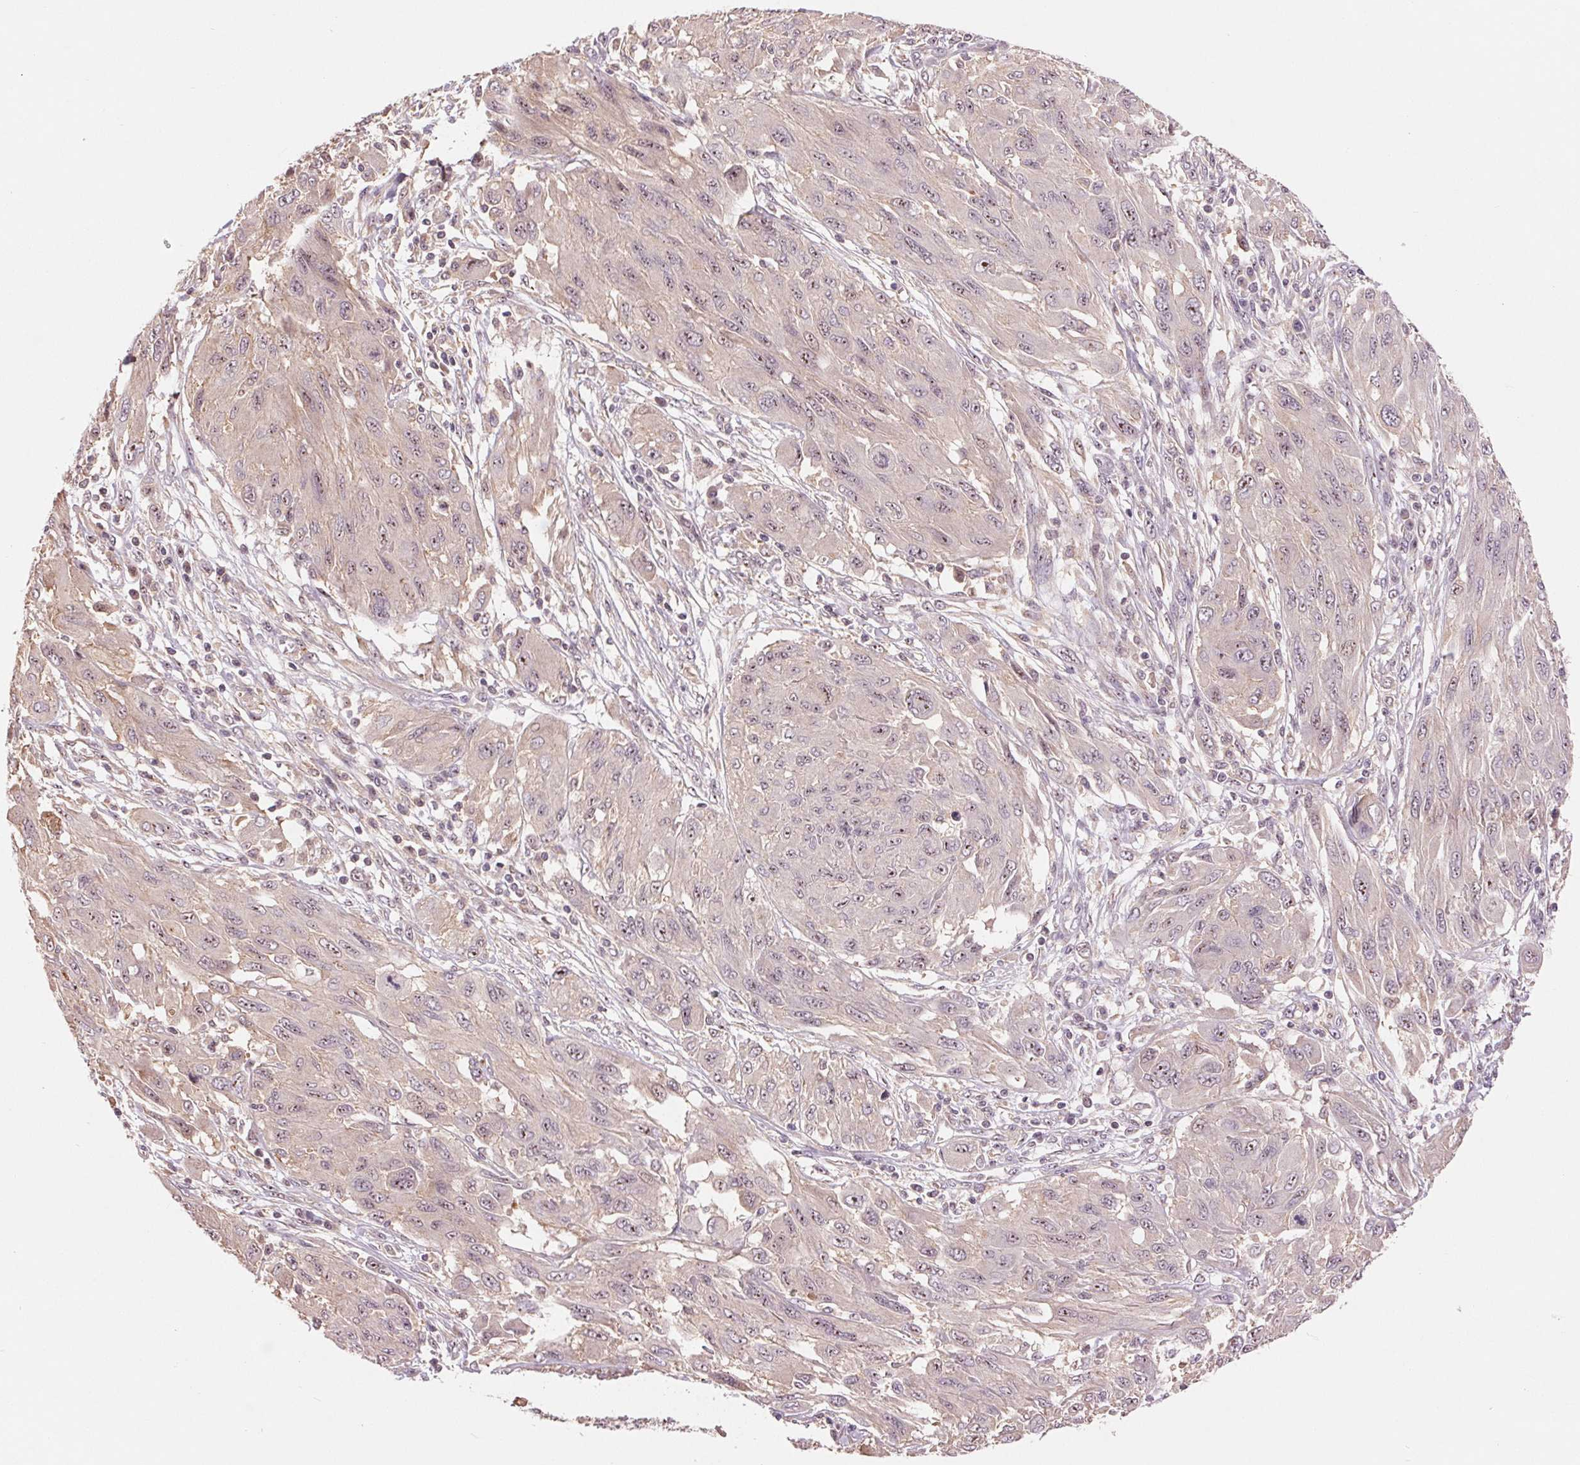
{"staining": {"intensity": "moderate", "quantity": "<25%", "location": "nuclear"}, "tissue": "melanoma", "cell_type": "Tumor cells", "image_type": "cancer", "snomed": [{"axis": "morphology", "description": "Malignant melanoma, NOS"}, {"axis": "topography", "description": "Skin"}], "caption": "Immunohistochemical staining of malignant melanoma demonstrates moderate nuclear protein expression in about <25% of tumor cells. (IHC, brightfield microscopy, high magnification).", "gene": "RANBP3L", "patient": {"sex": "female", "age": 91}}